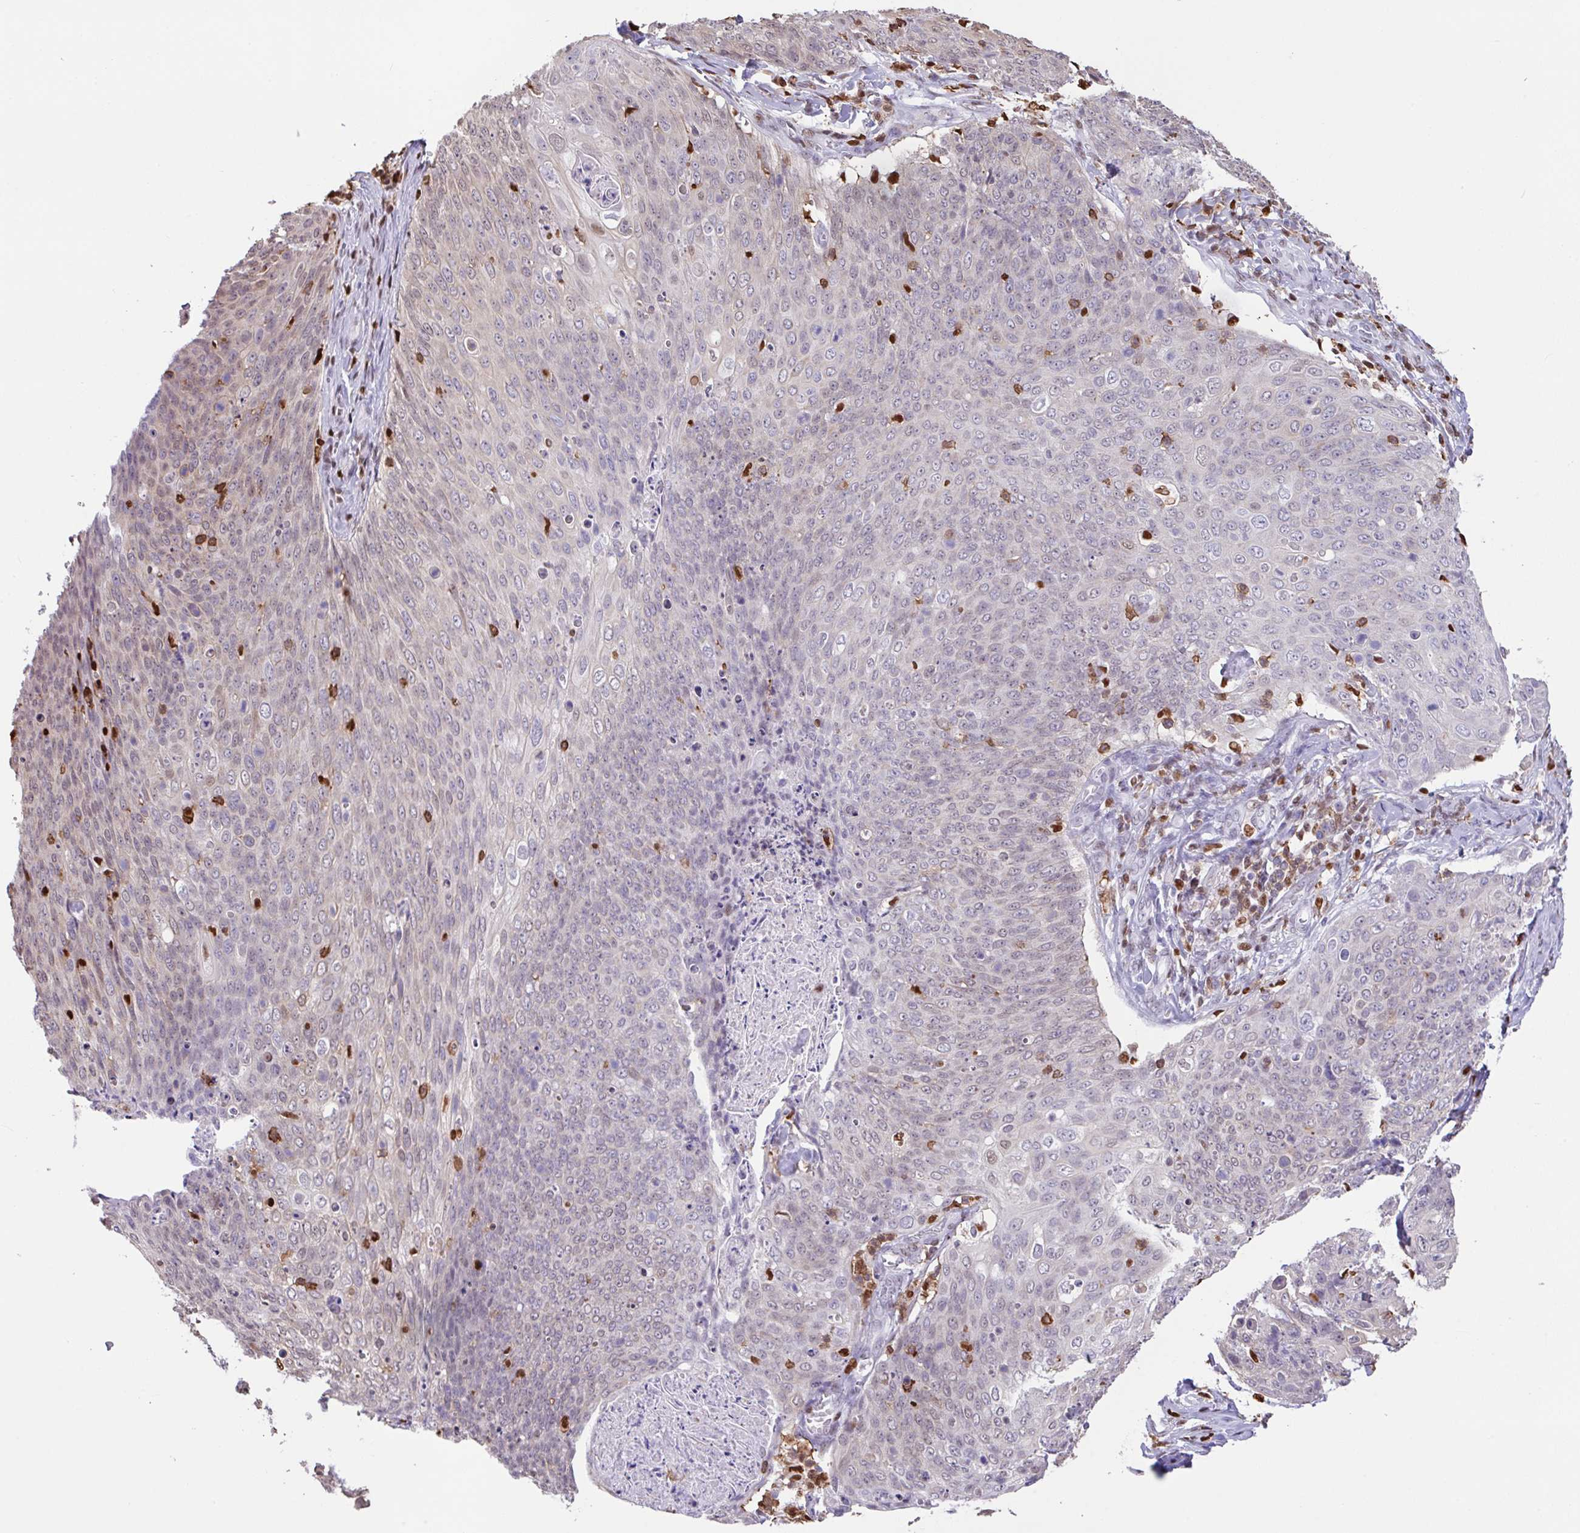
{"staining": {"intensity": "negative", "quantity": "none", "location": "none"}, "tissue": "skin cancer", "cell_type": "Tumor cells", "image_type": "cancer", "snomed": [{"axis": "morphology", "description": "Squamous cell carcinoma, NOS"}, {"axis": "topography", "description": "Skin"}, {"axis": "topography", "description": "Vulva"}], "caption": "The image reveals no significant positivity in tumor cells of squamous cell carcinoma (skin).", "gene": "BTBD10", "patient": {"sex": "female", "age": 85}}